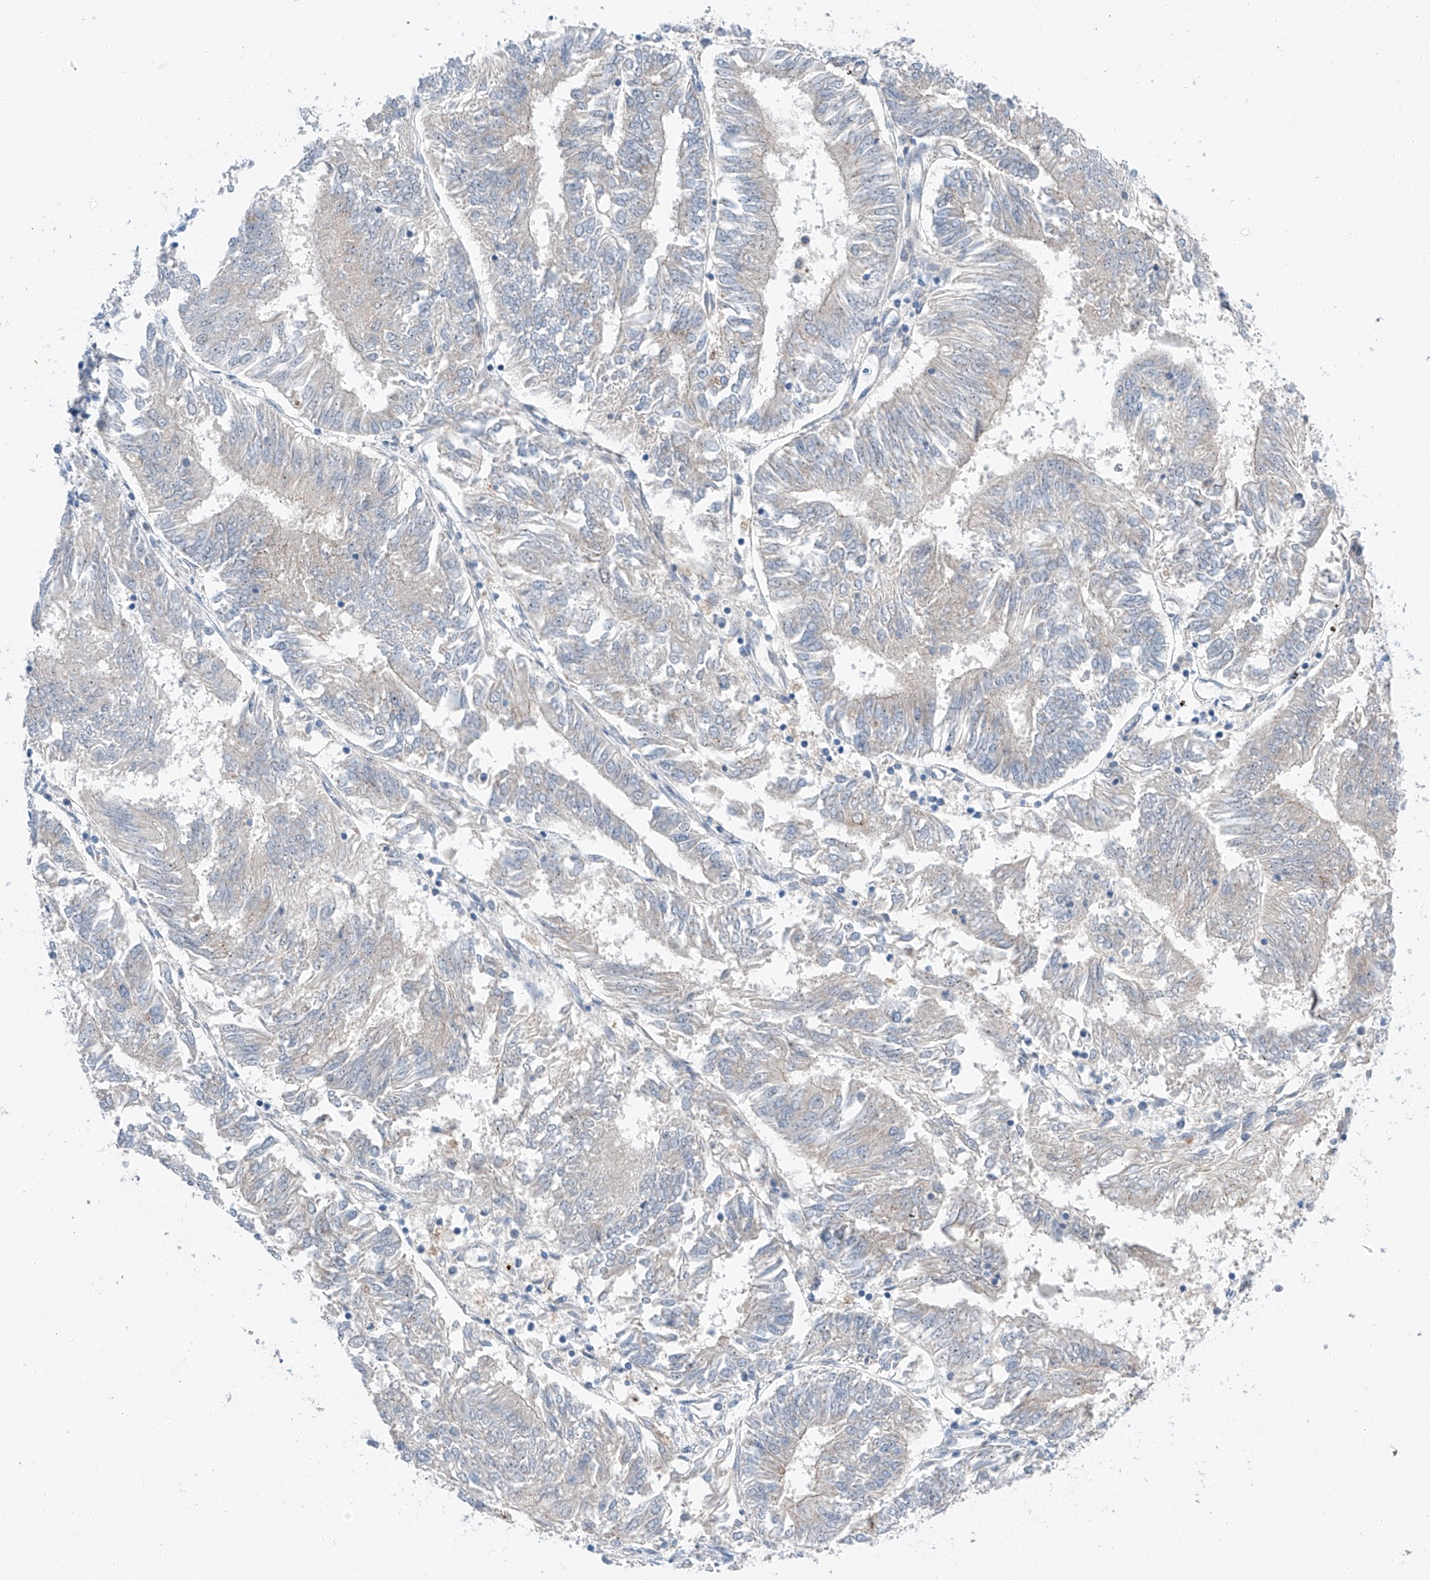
{"staining": {"intensity": "negative", "quantity": "none", "location": "none"}, "tissue": "endometrial cancer", "cell_type": "Tumor cells", "image_type": "cancer", "snomed": [{"axis": "morphology", "description": "Adenocarcinoma, NOS"}, {"axis": "topography", "description": "Endometrium"}], "caption": "Protein analysis of endometrial cancer displays no significant expression in tumor cells.", "gene": "CLDND1", "patient": {"sex": "female", "age": 58}}